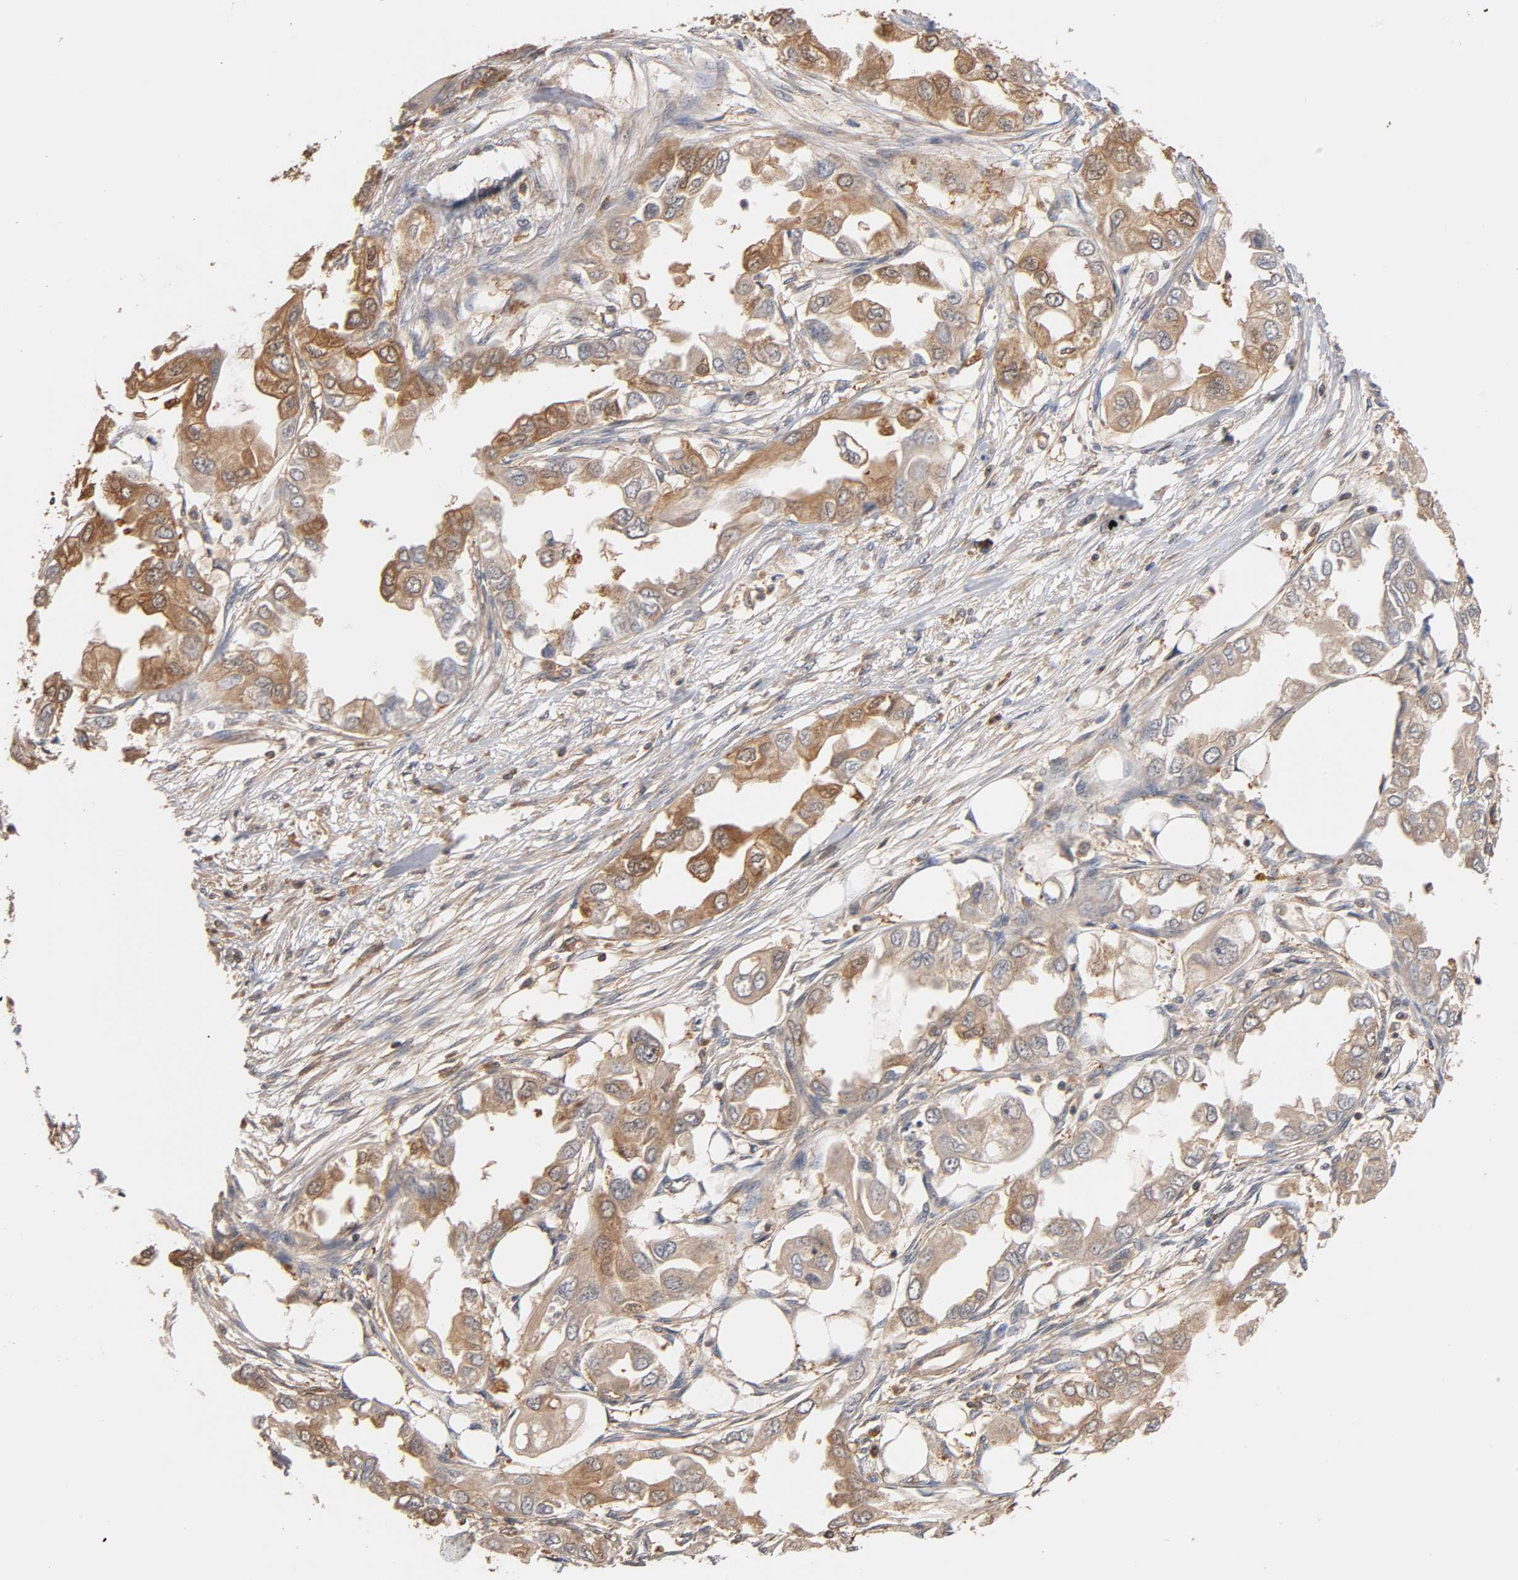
{"staining": {"intensity": "moderate", "quantity": ">75%", "location": "cytoplasmic/membranous"}, "tissue": "endometrial cancer", "cell_type": "Tumor cells", "image_type": "cancer", "snomed": [{"axis": "morphology", "description": "Adenocarcinoma, NOS"}, {"axis": "topography", "description": "Endometrium"}], "caption": "Human endometrial adenocarcinoma stained for a protein (brown) shows moderate cytoplasmic/membranous positive staining in approximately >75% of tumor cells.", "gene": "ALDOA", "patient": {"sex": "female", "age": 67}}